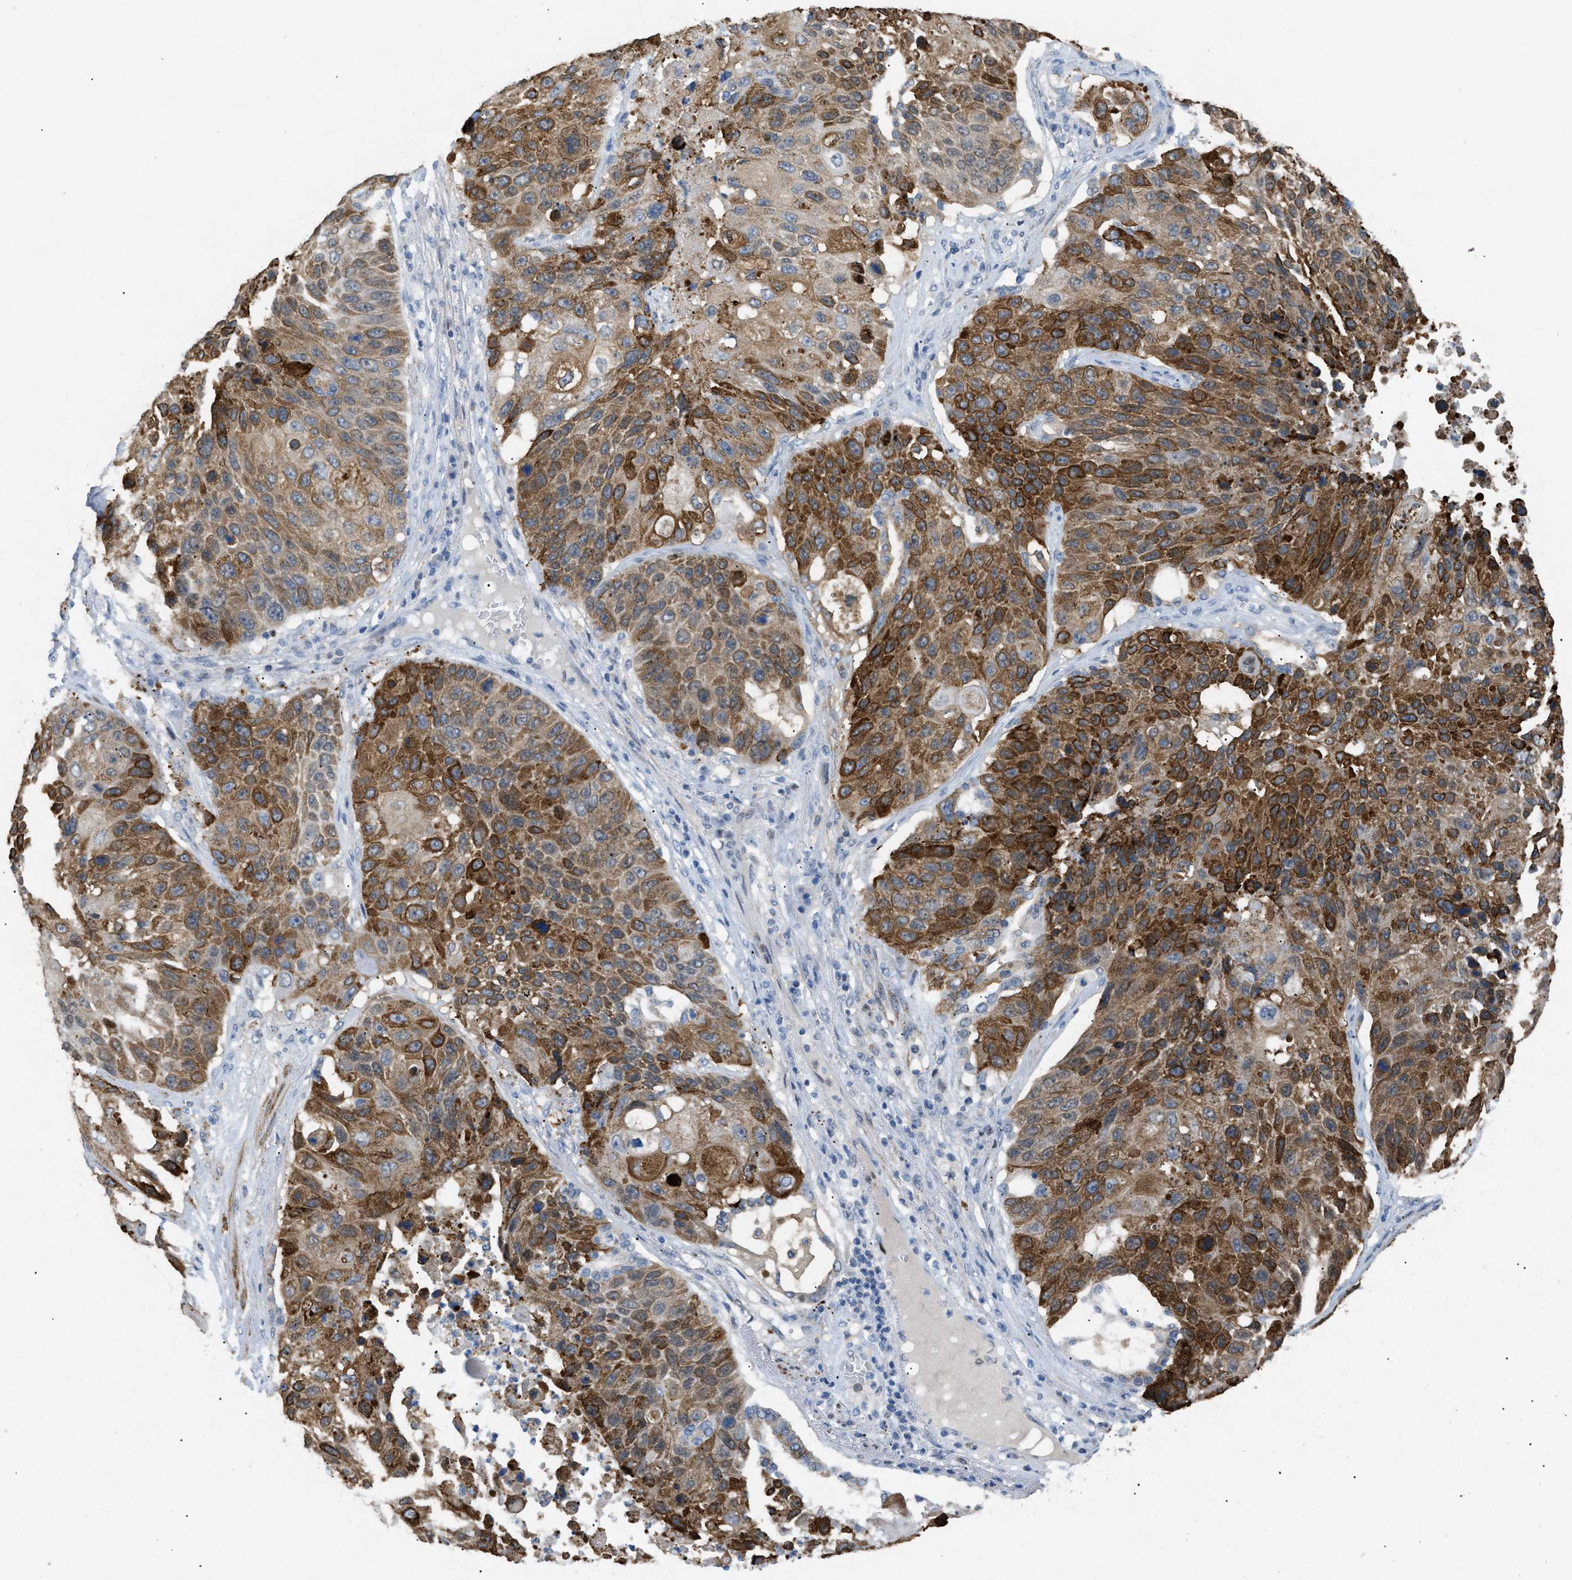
{"staining": {"intensity": "strong", "quantity": ">75%", "location": "cytoplasmic/membranous"}, "tissue": "lung cancer", "cell_type": "Tumor cells", "image_type": "cancer", "snomed": [{"axis": "morphology", "description": "Squamous cell carcinoma, NOS"}, {"axis": "topography", "description": "Lung"}], "caption": "A photomicrograph of human lung squamous cell carcinoma stained for a protein demonstrates strong cytoplasmic/membranous brown staining in tumor cells.", "gene": "TASOR", "patient": {"sex": "male", "age": 61}}